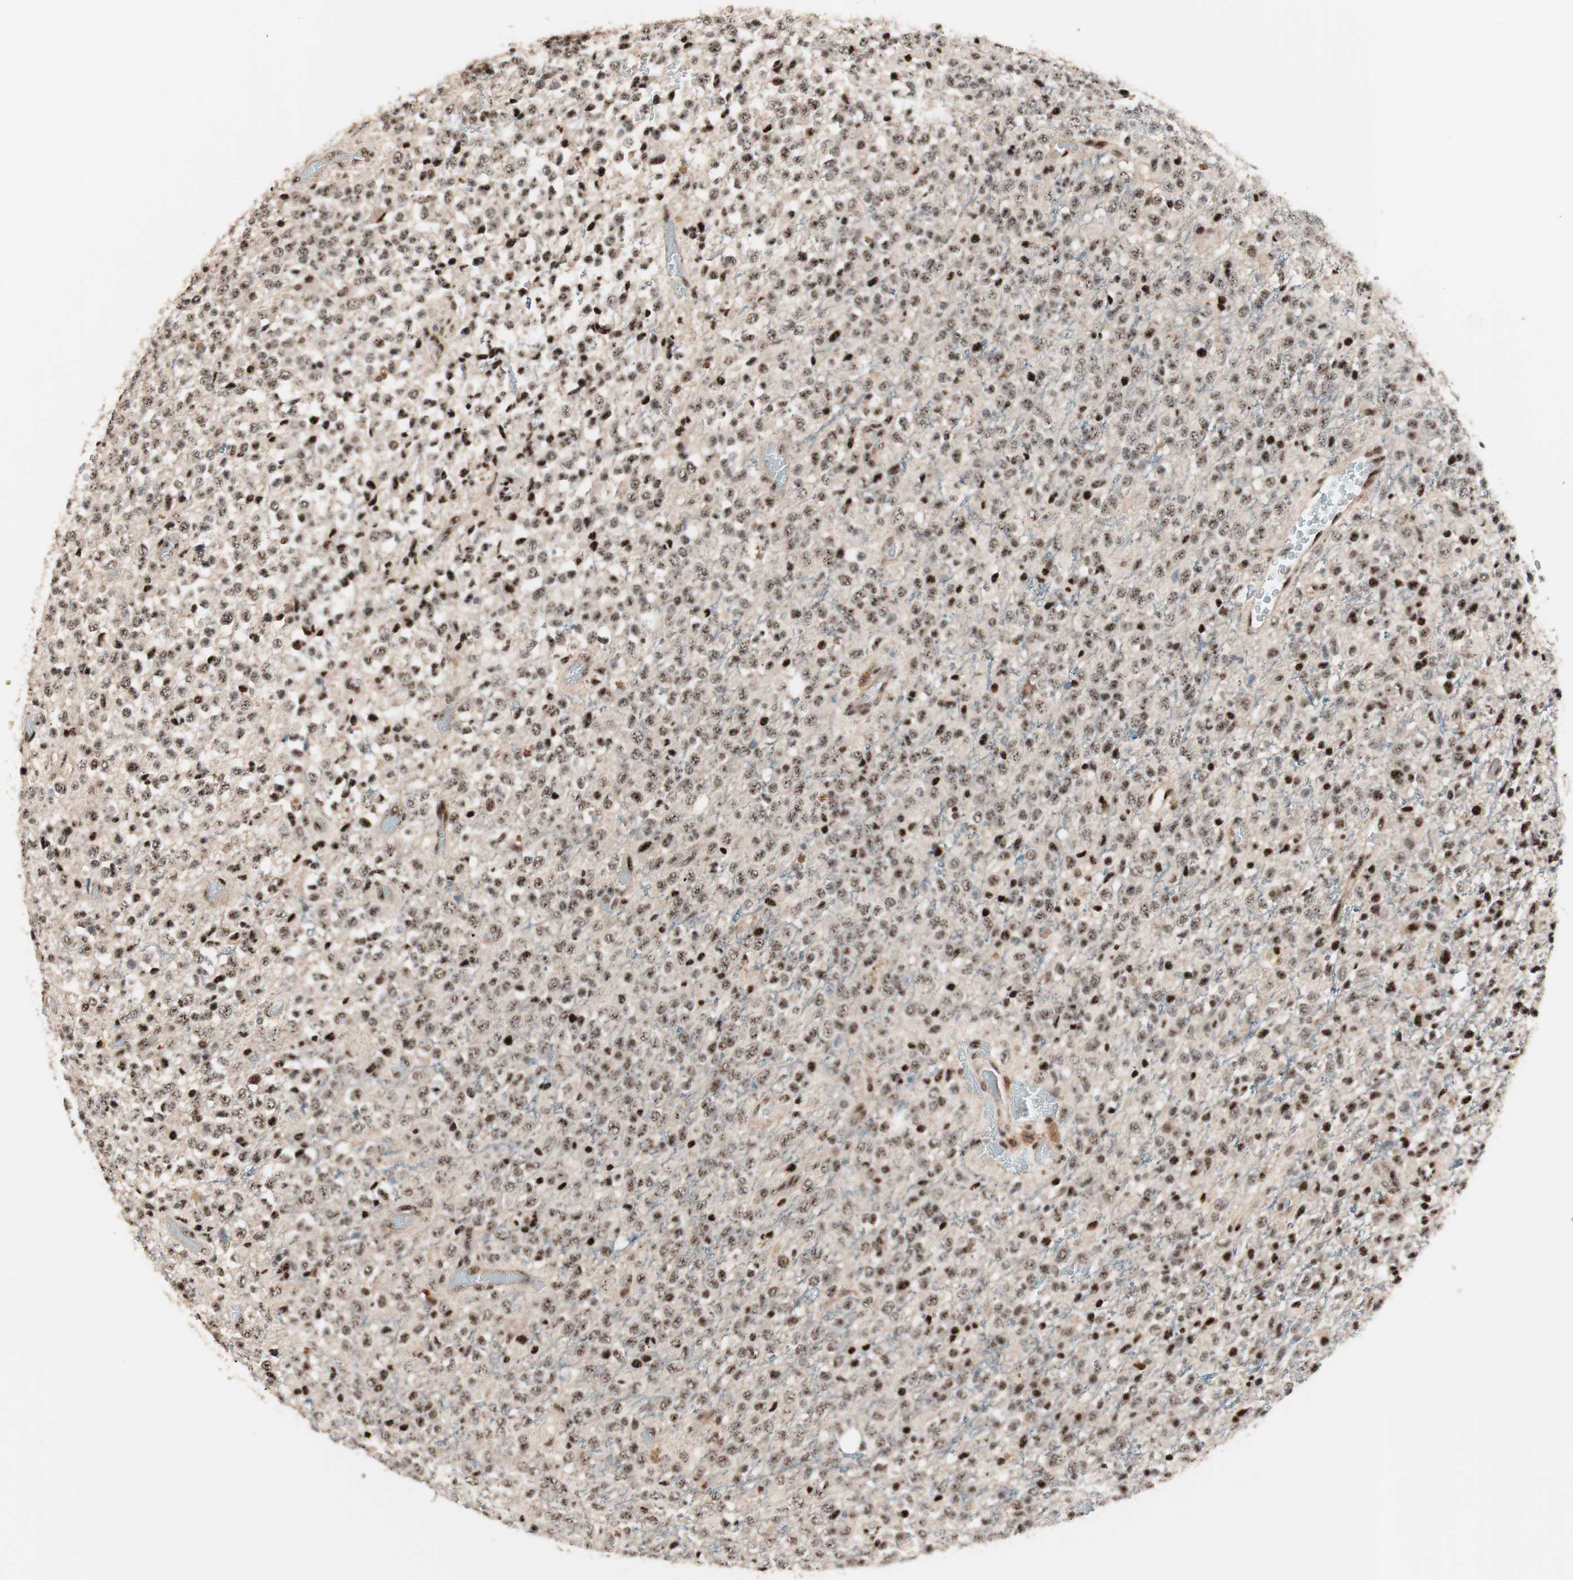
{"staining": {"intensity": "moderate", "quantity": "25%-75%", "location": "nuclear"}, "tissue": "glioma", "cell_type": "Tumor cells", "image_type": "cancer", "snomed": [{"axis": "morphology", "description": "Glioma, malignant, High grade"}, {"axis": "topography", "description": "pancreas cauda"}], "caption": "Immunohistochemical staining of malignant glioma (high-grade) displays moderate nuclear protein staining in about 25%-75% of tumor cells.", "gene": "NR5A2", "patient": {"sex": "male", "age": 60}}